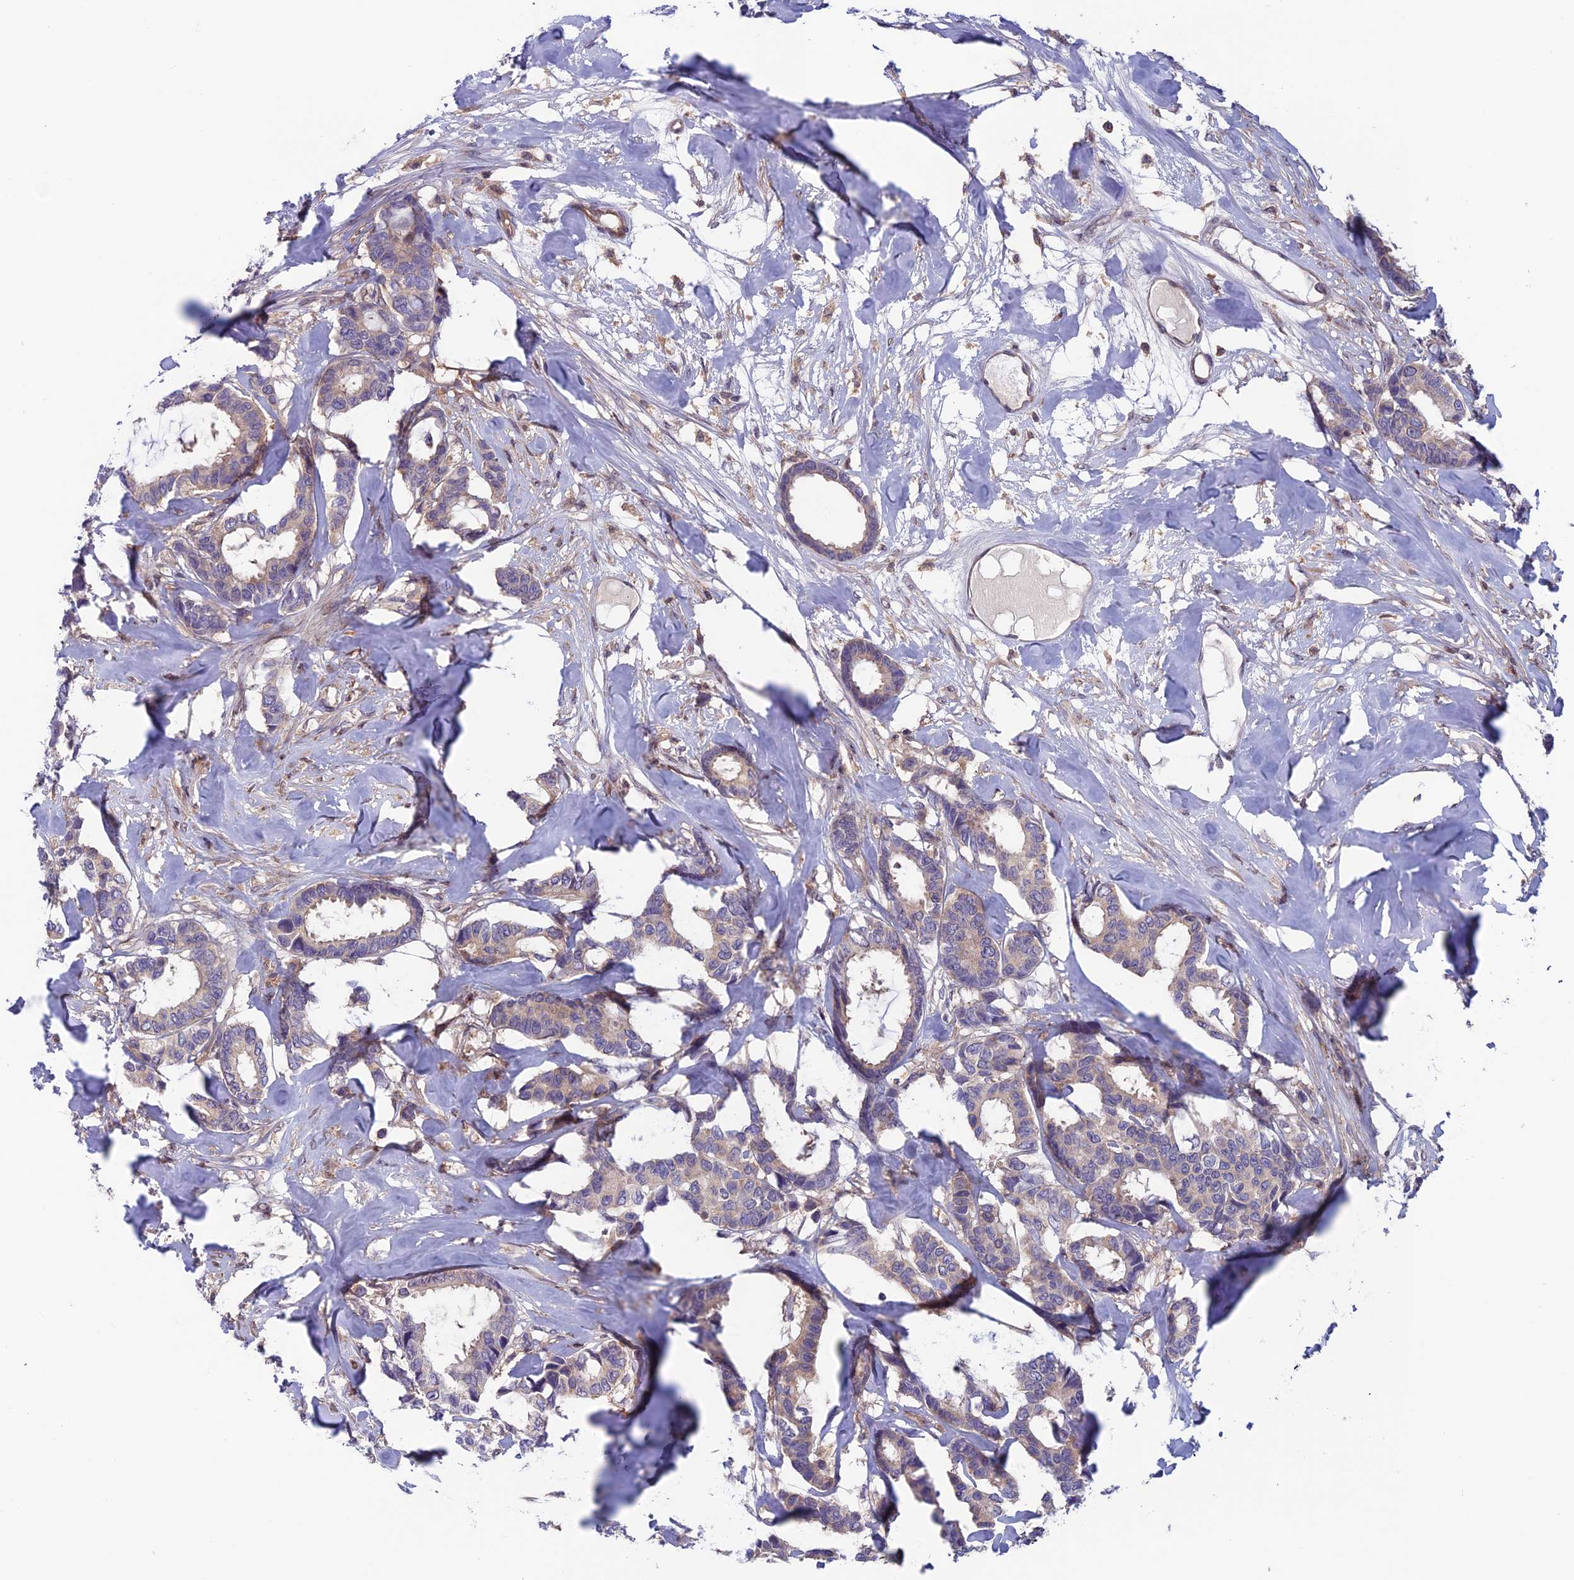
{"staining": {"intensity": "weak", "quantity": "<25%", "location": "cytoplasmic/membranous"}, "tissue": "breast cancer", "cell_type": "Tumor cells", "image_type": "cancer", "snomed": [{"axis": "morphology", "description": "Duct carcinoma"}, {"axis": "topography", "description": "Breast"}], "caption": "High power microscopy image of an IHC photomicrograph of breast intraductal carcinoma, revealing no significant positivity in tumor cells.", "gene": "MAST2", "patient": {"sex": "female", "age": 87}}